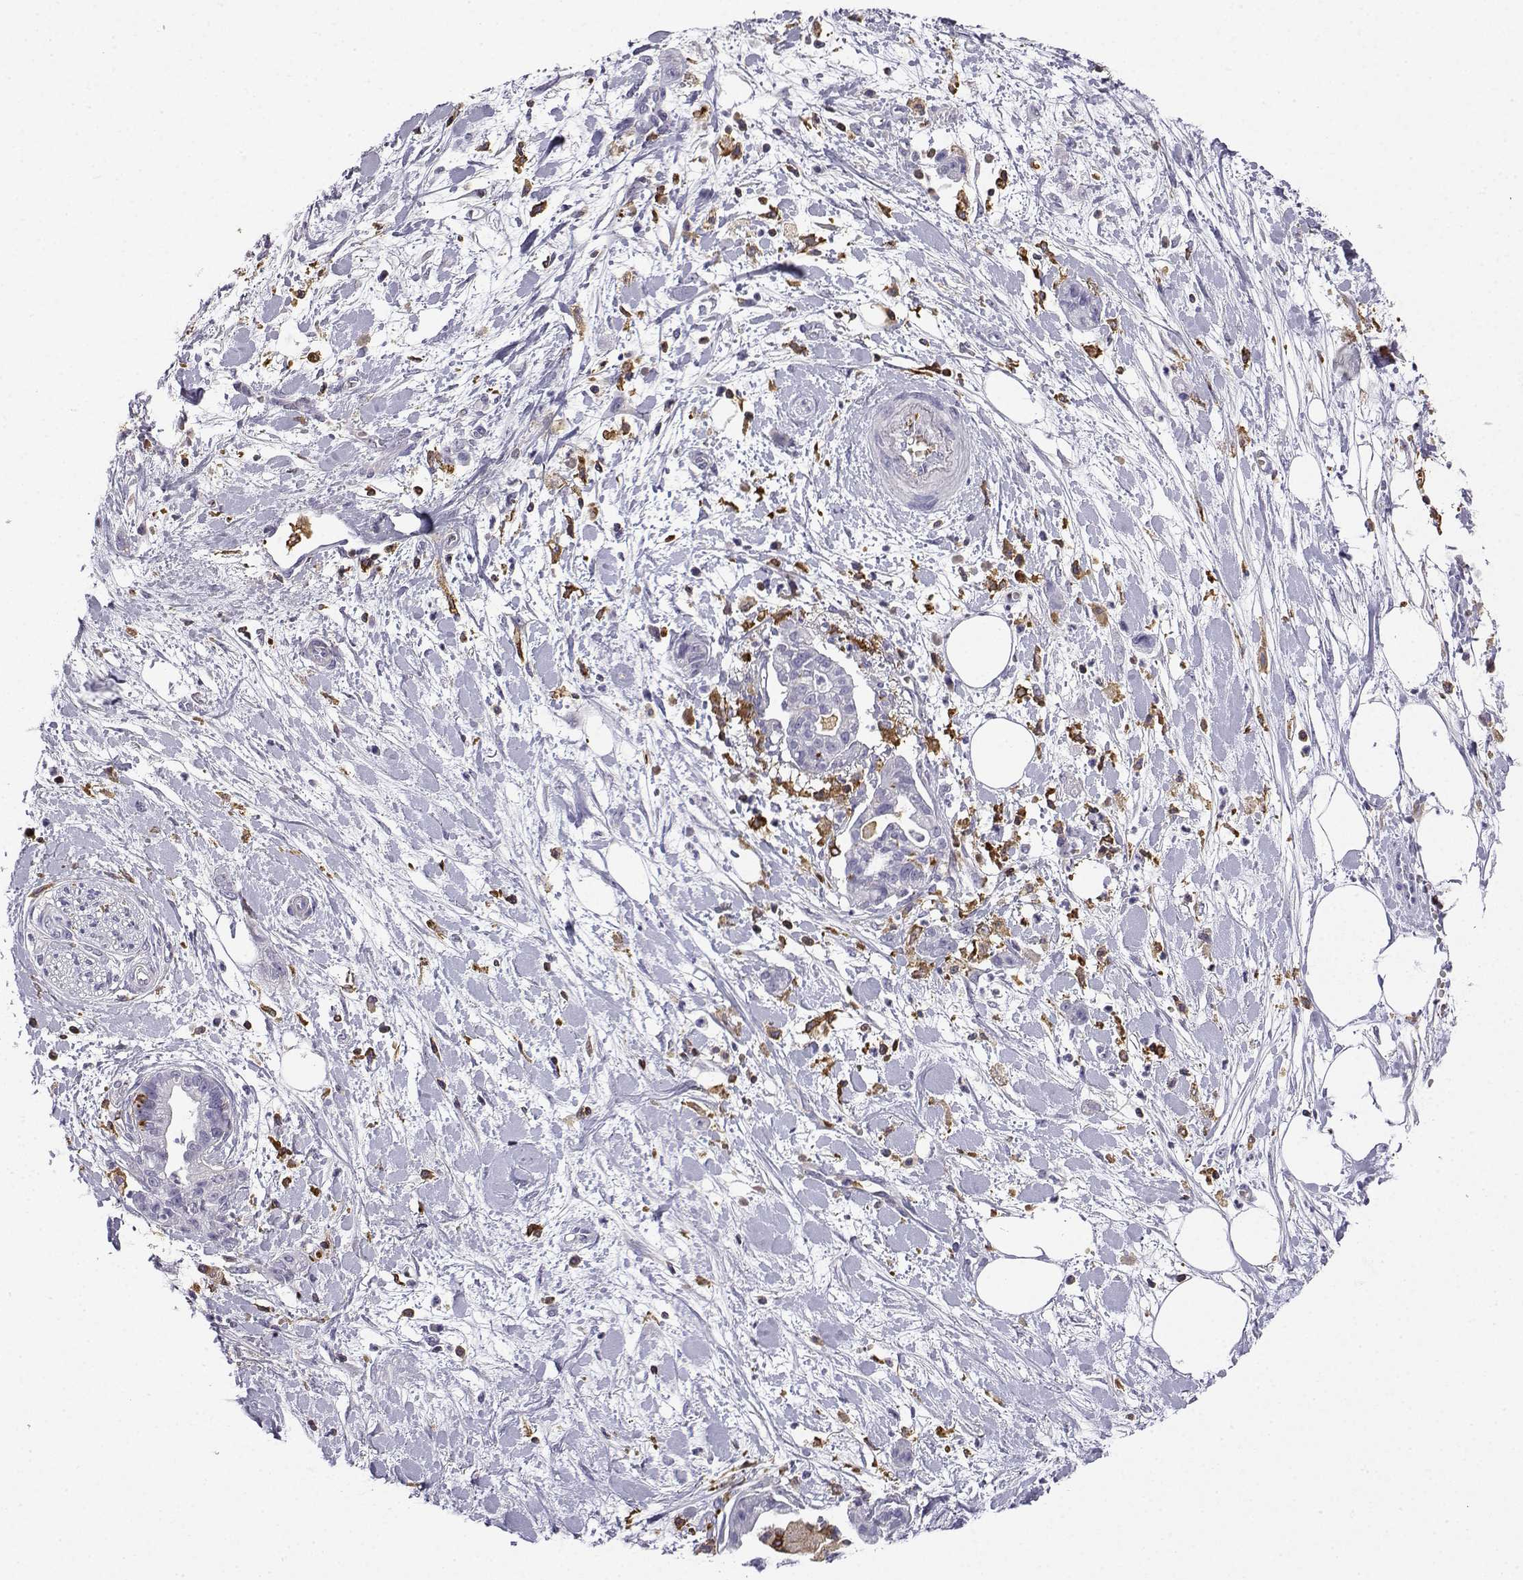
{"staining": {"intensity": "negative", "quantity": "none", "location": "none"}, "tissue": "pancreatic cancer", "cell_type": "Tumor cells", "image_type": "cancer", "snomed": [{"axis": "morphology", "description": "Normal tissue, NOS"}, {"axis": "morphology", "description": "Adenocarcinoma, NOS"}, {"axis": "topography", "description": "Lymph node"}, {"axis": "topography", "description": "Pancreas"}], "caption": "Immunohistochemical staining of pancreatic cancer (adenocarcinoma) demonstrates no significant staining in tumor cells.", "gene": "DOCK10", "patient": {"sex": "female", "age": 58}}